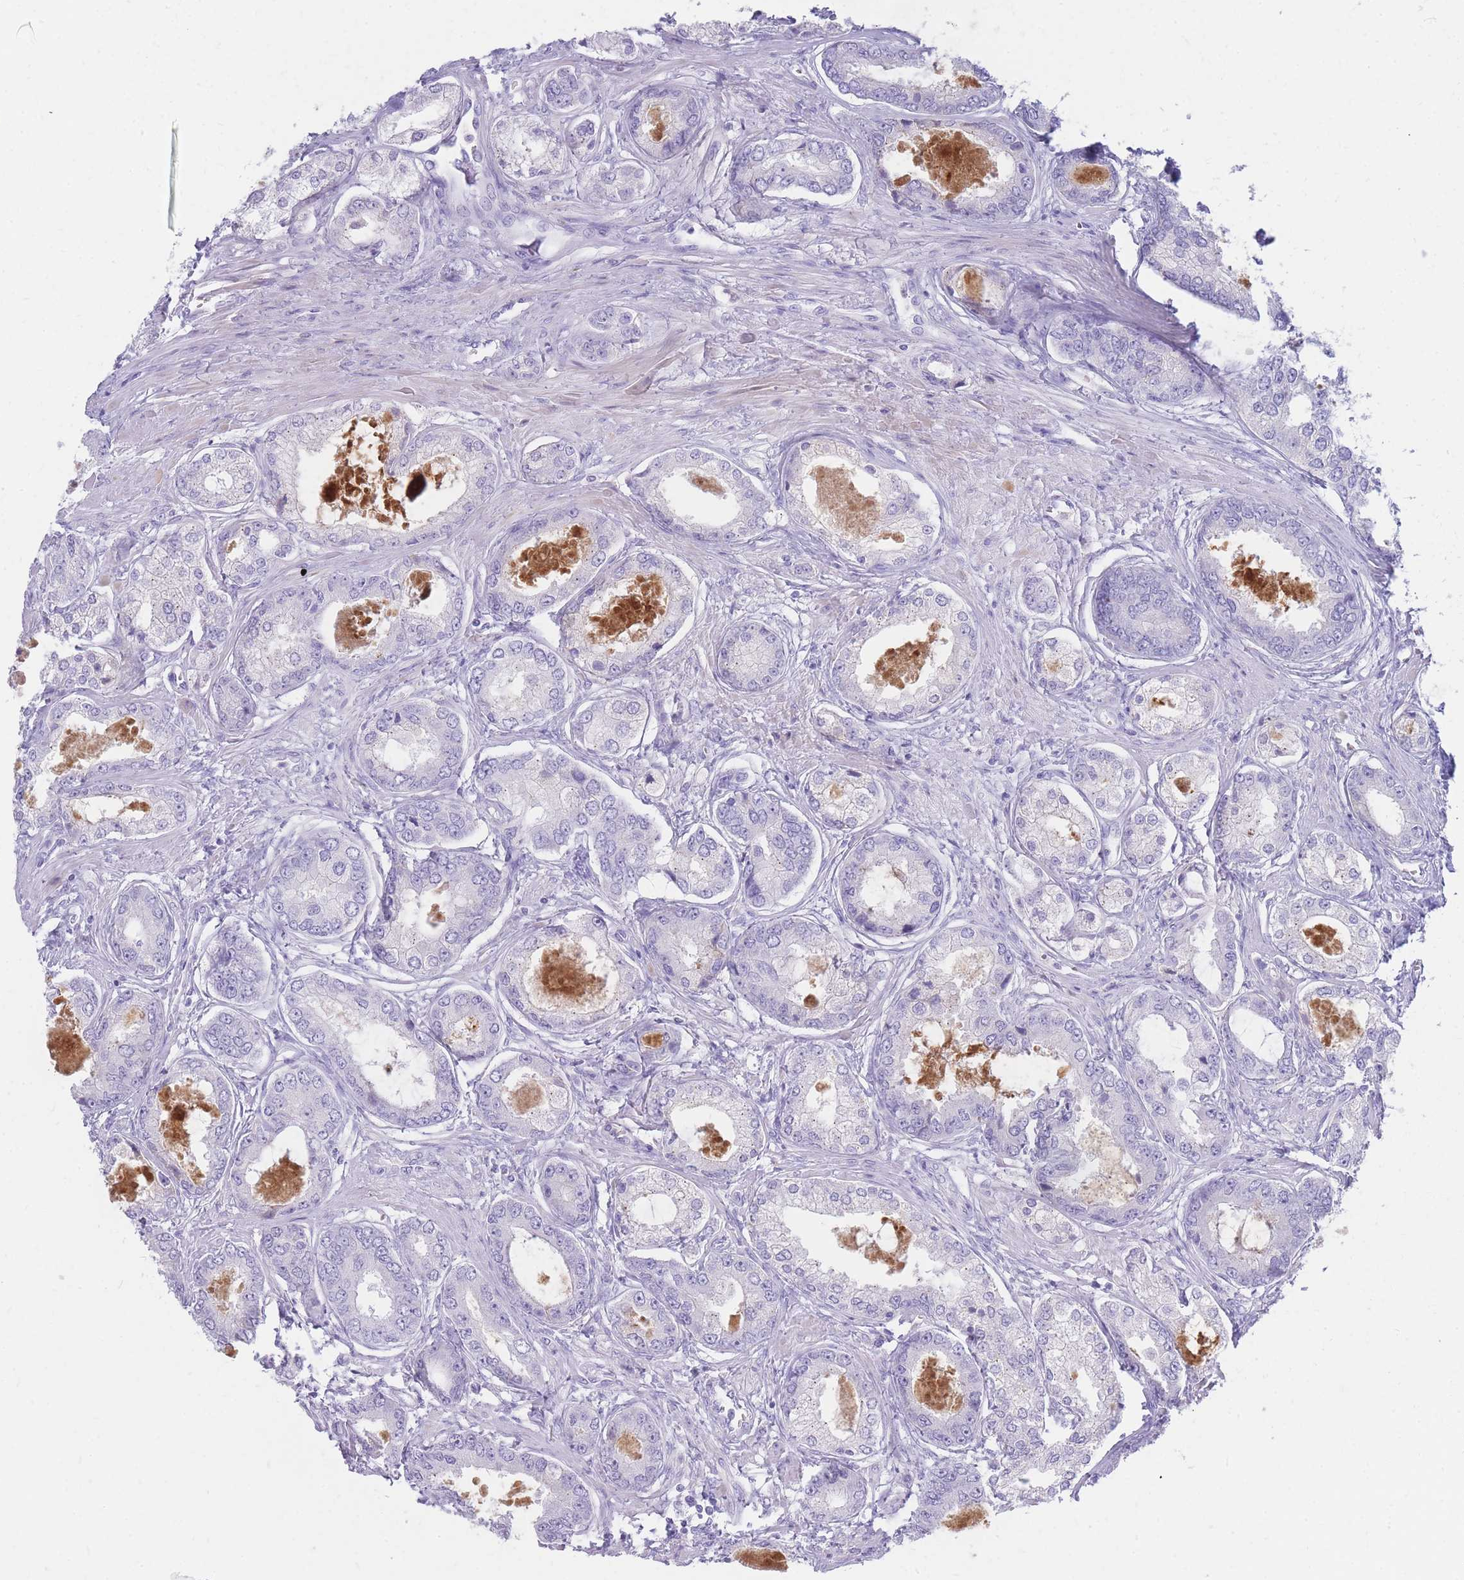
{"staining": {"intensity": "negative", "quantity": "none", "location": "none"}, "tissue": "prostate cancer", "cell_type": "Tumor cells", "image_type": "cancer", "snomed": [{"axis": "morphology", "description": "Adenocarcinoma, Low grade"}, {"axis": "topography", "description": "Prostate"}], "caption": "Immunohistochemistry micrograph of human prostate low-grade adenocarcinoma stained for a protein (brown), which exhibits no positivity in tumor cells.", "gene": "NKX1-2", "patient": {"sex": "male", "age": 68}}